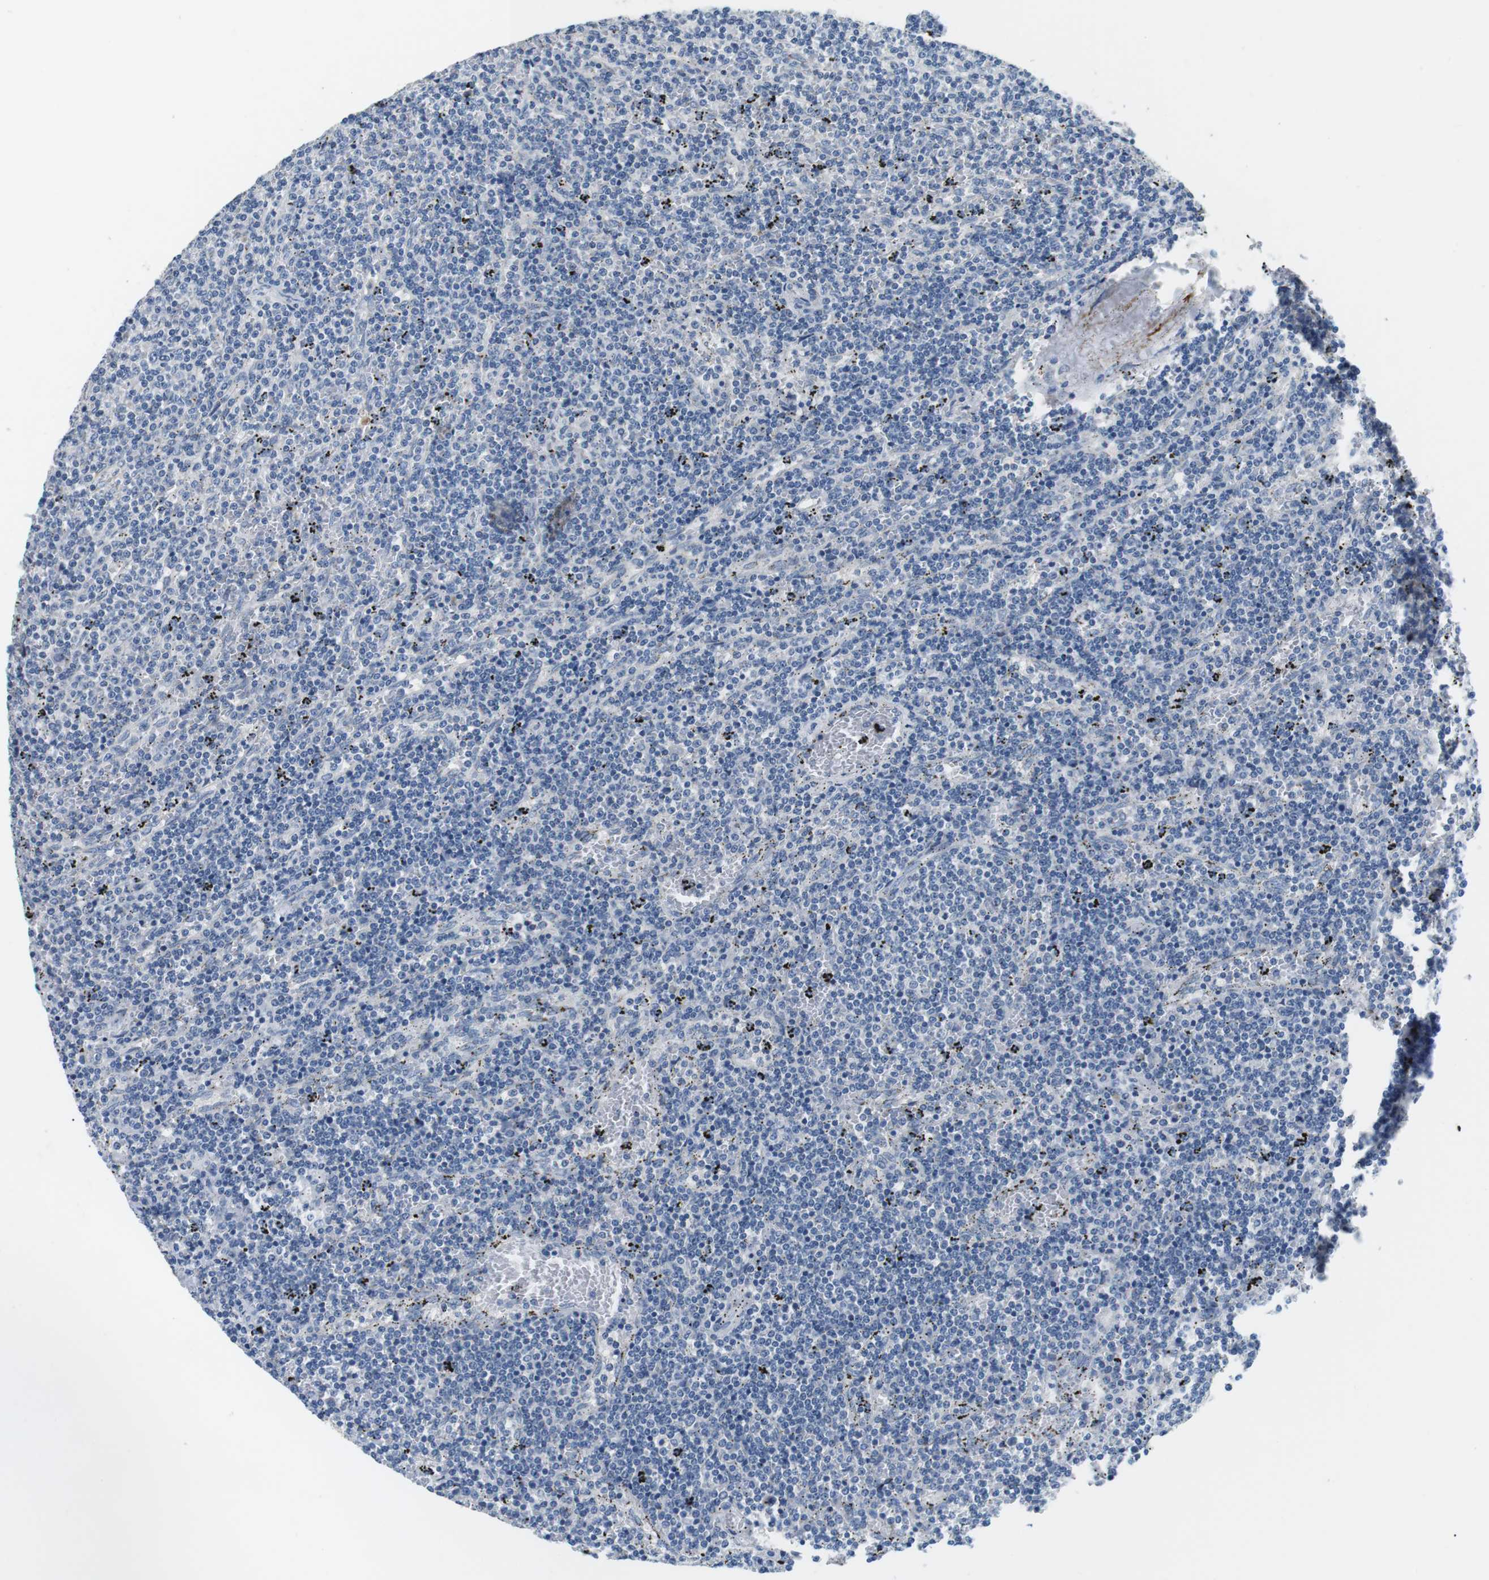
{"staining": {"intensity": "negative", "quantity": "none", "location": "none"}, "tissue": "lymphoma", "cell_type": "Tumor cells", "image_type": "cancer", "snomed": [{"axis": "morphology", "description": "Malignant lymphoma, non-Hodgkin's type, Low grade"}, {"axis": "topography", "description": "Spleen"}], "caption": "Human malignant lymphoma, non-Hodgkin's type (low-grade) stained for a protein using immunohistochemistry demonstrates no staining in tumor cells.", "gene": "UNC5CL", "patient": {"sex": "female", "age": 50}}